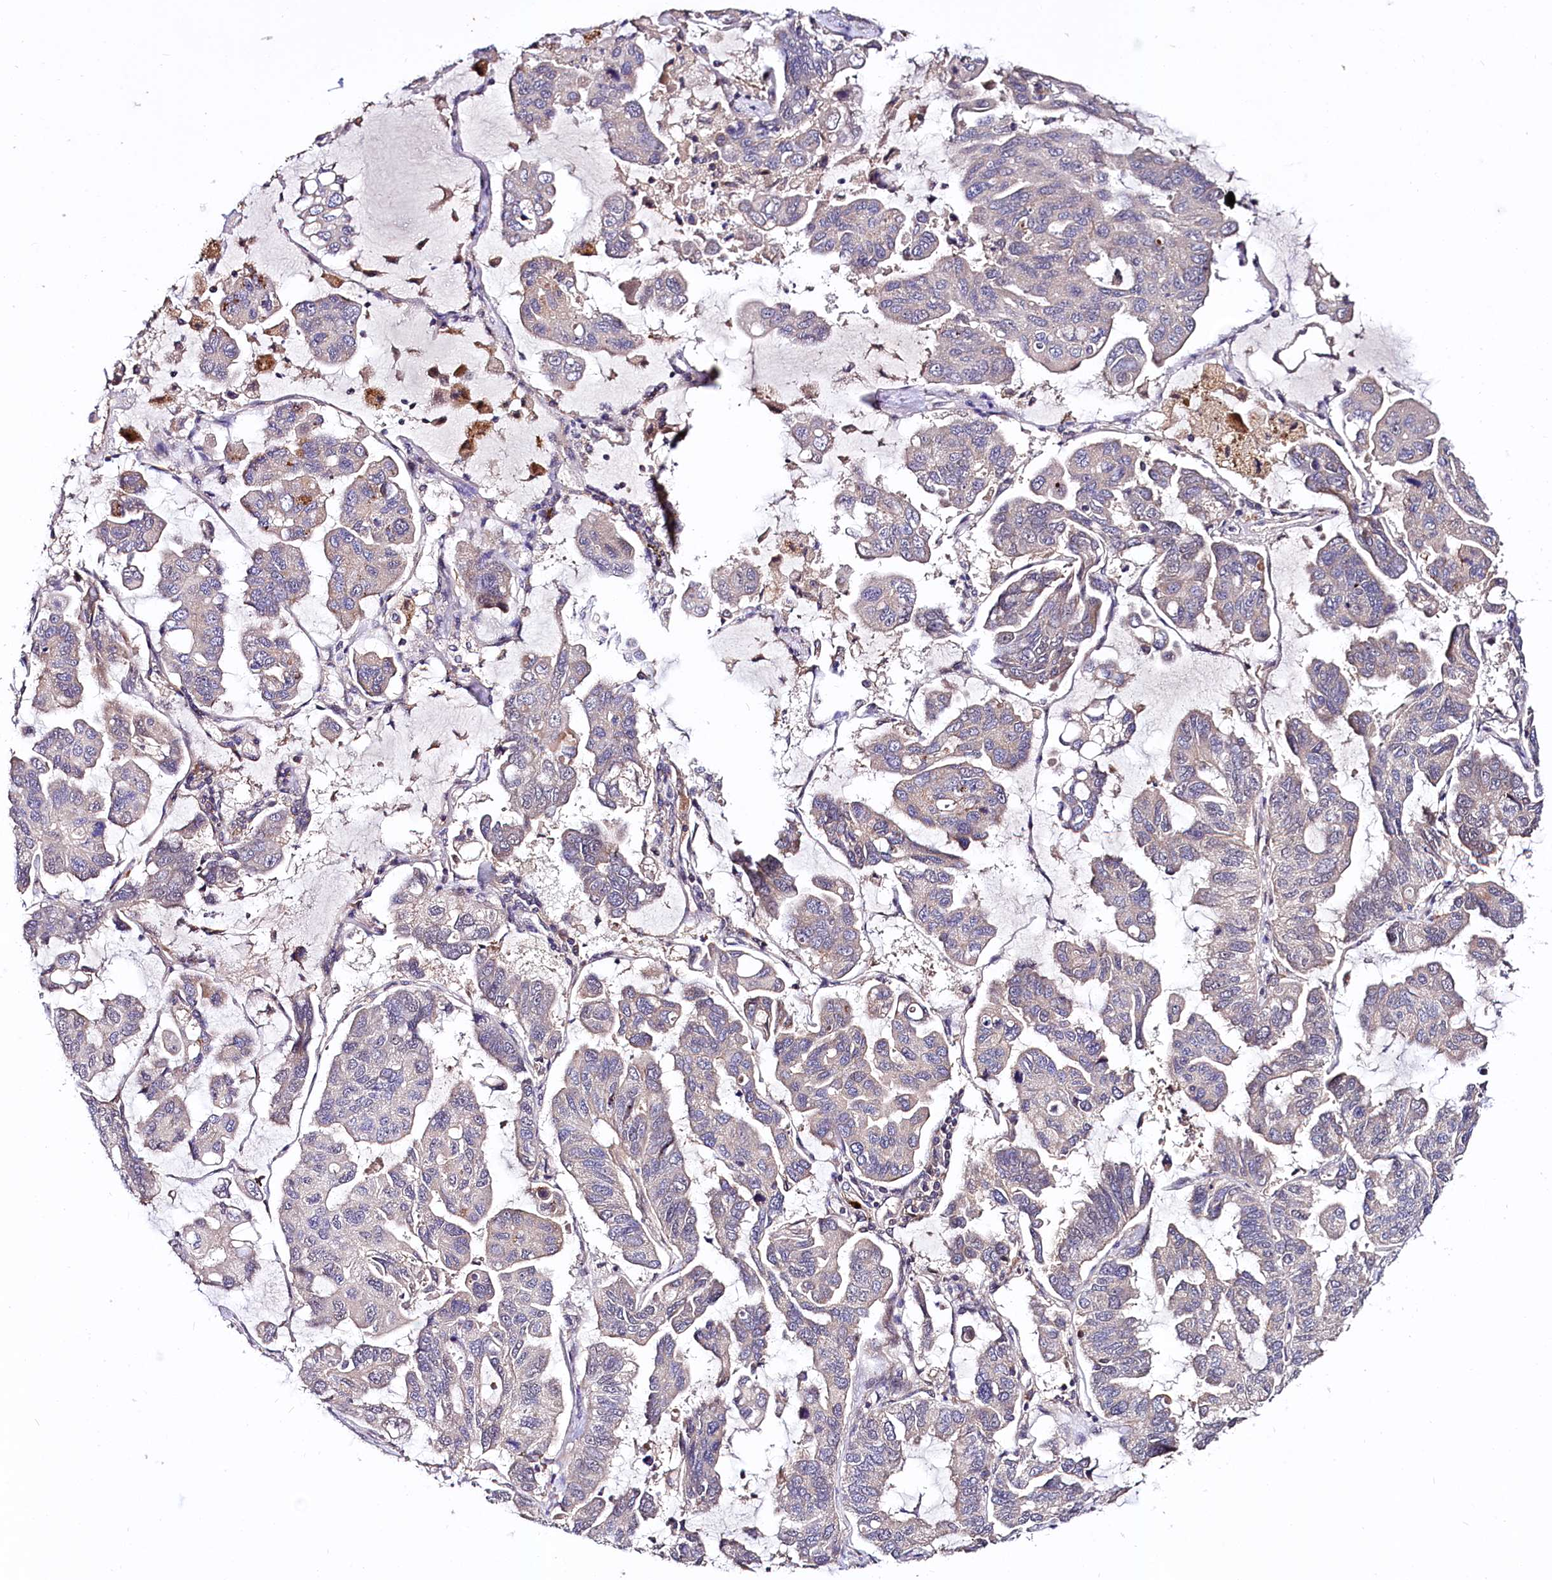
{"staining": {"intensity": "negative", "quantity": "none", "location": "none"}, "tissue": "lung cancer", "cell_type": "Tumor cells", "image_type": "cancer", "snomed": [{"axis": "morphology", "description": "Adenocarcinoma, NOS"}, {"axis": "topography", "description": "Lung"}], "caption": "The image exhibits no significant staining in tumor cells of lung adenocarcinoma.", "gene": "UBE3A", "patient": {"sex": "male", "age": 64}}